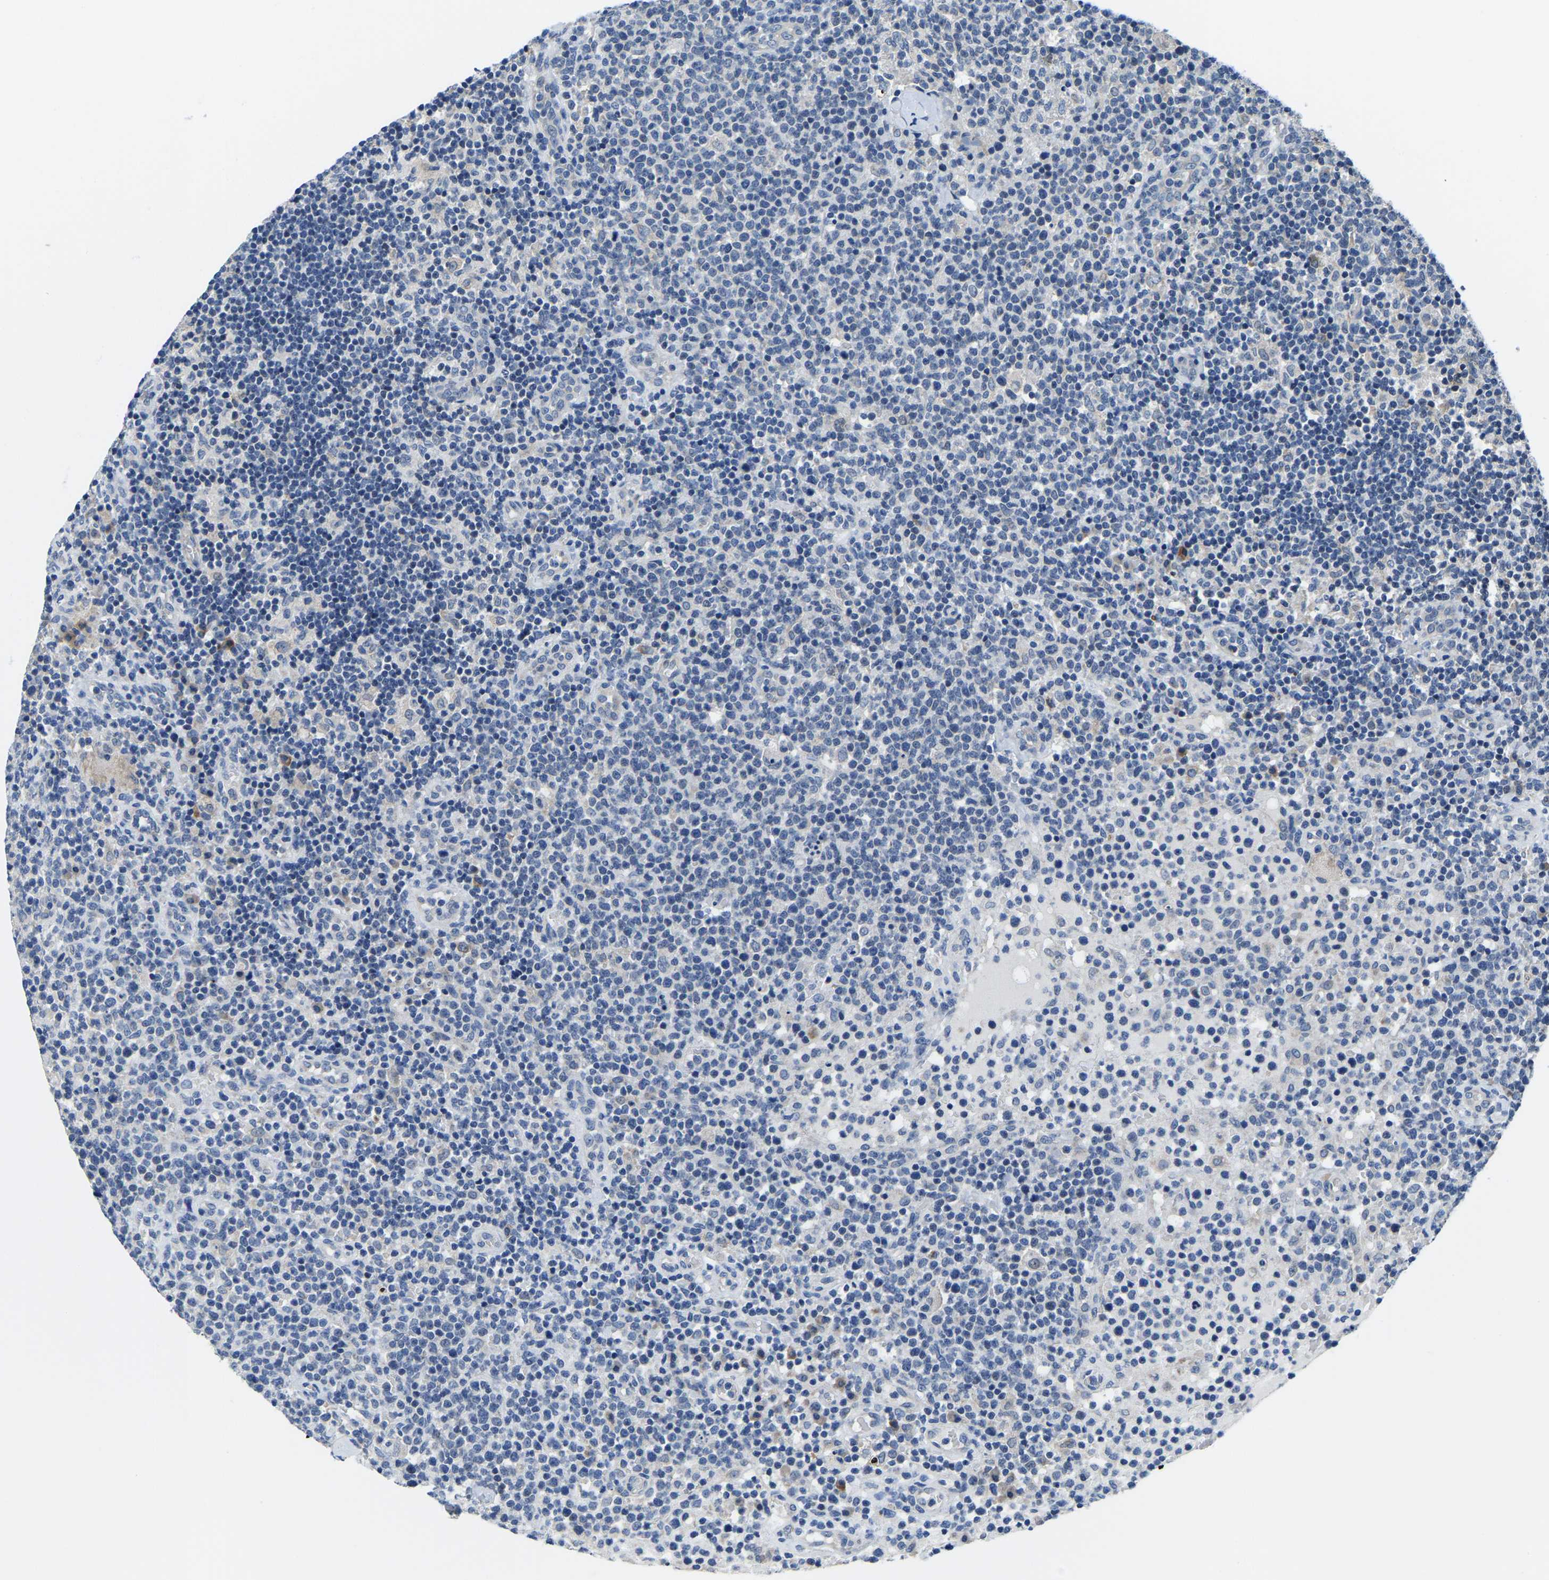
{"staining": {"intensity": "negative", "quantity": "none", "location": "none"}, "tissue": "lymphoma", "cell_type": "Tumor cells", "image_type": "cancer", "snomed": [{"axis": "morphology", "description": "Malignant lymphoma, non-Hodgkin's type, High grade"}, {"axis": "topography", "description": "Lymph node"}], "caption": "Tumor cells are negative for brown protein staining in lymphoma.", "gene": "LIAS", "patient": {"sex": "male", "age": 61}}